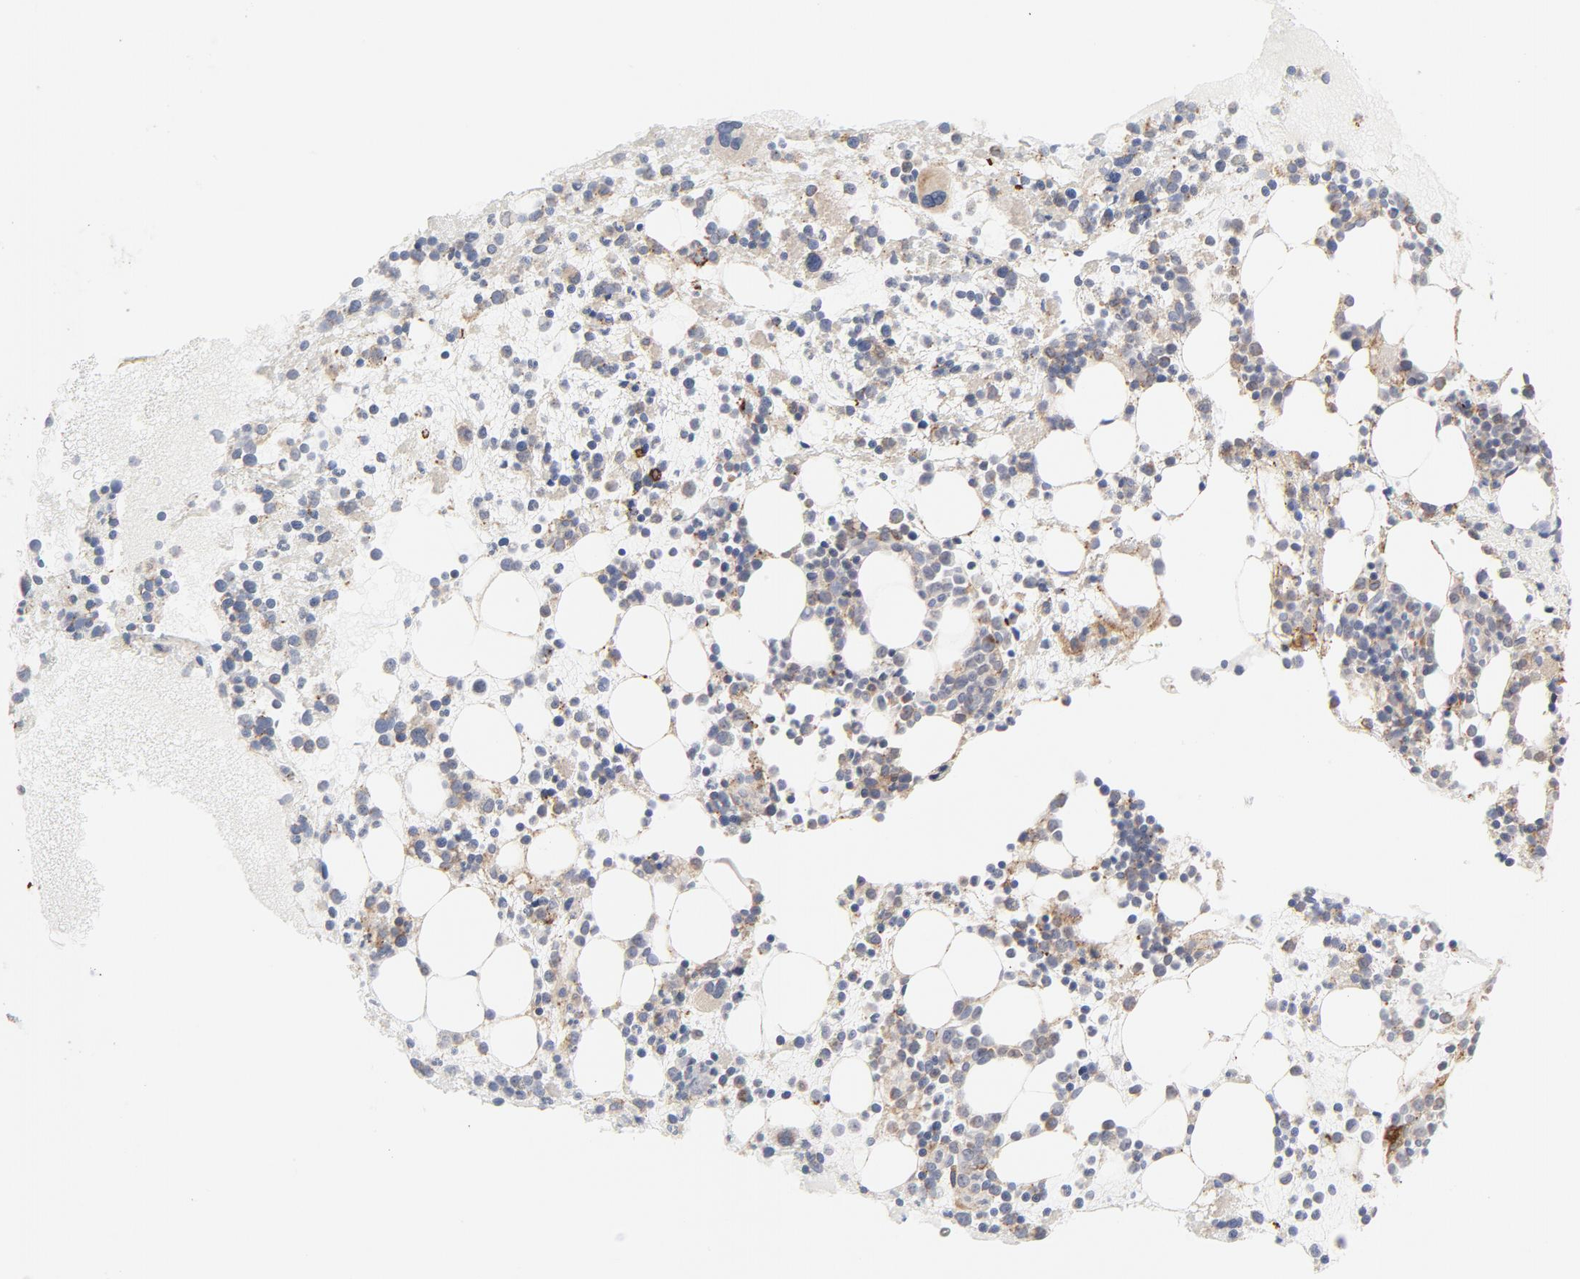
{"staining": {"intensity": "weak", "quantity": "25%-75%", "location": "cytoplasmic/membranous"}, "tissue": "bone marrow", "cell_type": "Hematopoietic cells", "image_type": "normal", "snomed": [{"axis": "morphology", "description": "Normal tissue, NOS"}, {"axis": "topography", "description": "Bone marrow"}], "caption": "The photomicrograph shows immunohistochemical staining of unremarkable bone marrow. There is weak cytoplasmic/membranous positivity is present in about 25%-75% of hematopoietic cells.", "gene": "PPFIBP2", "patient": {"sex": "male", "age": 15}}